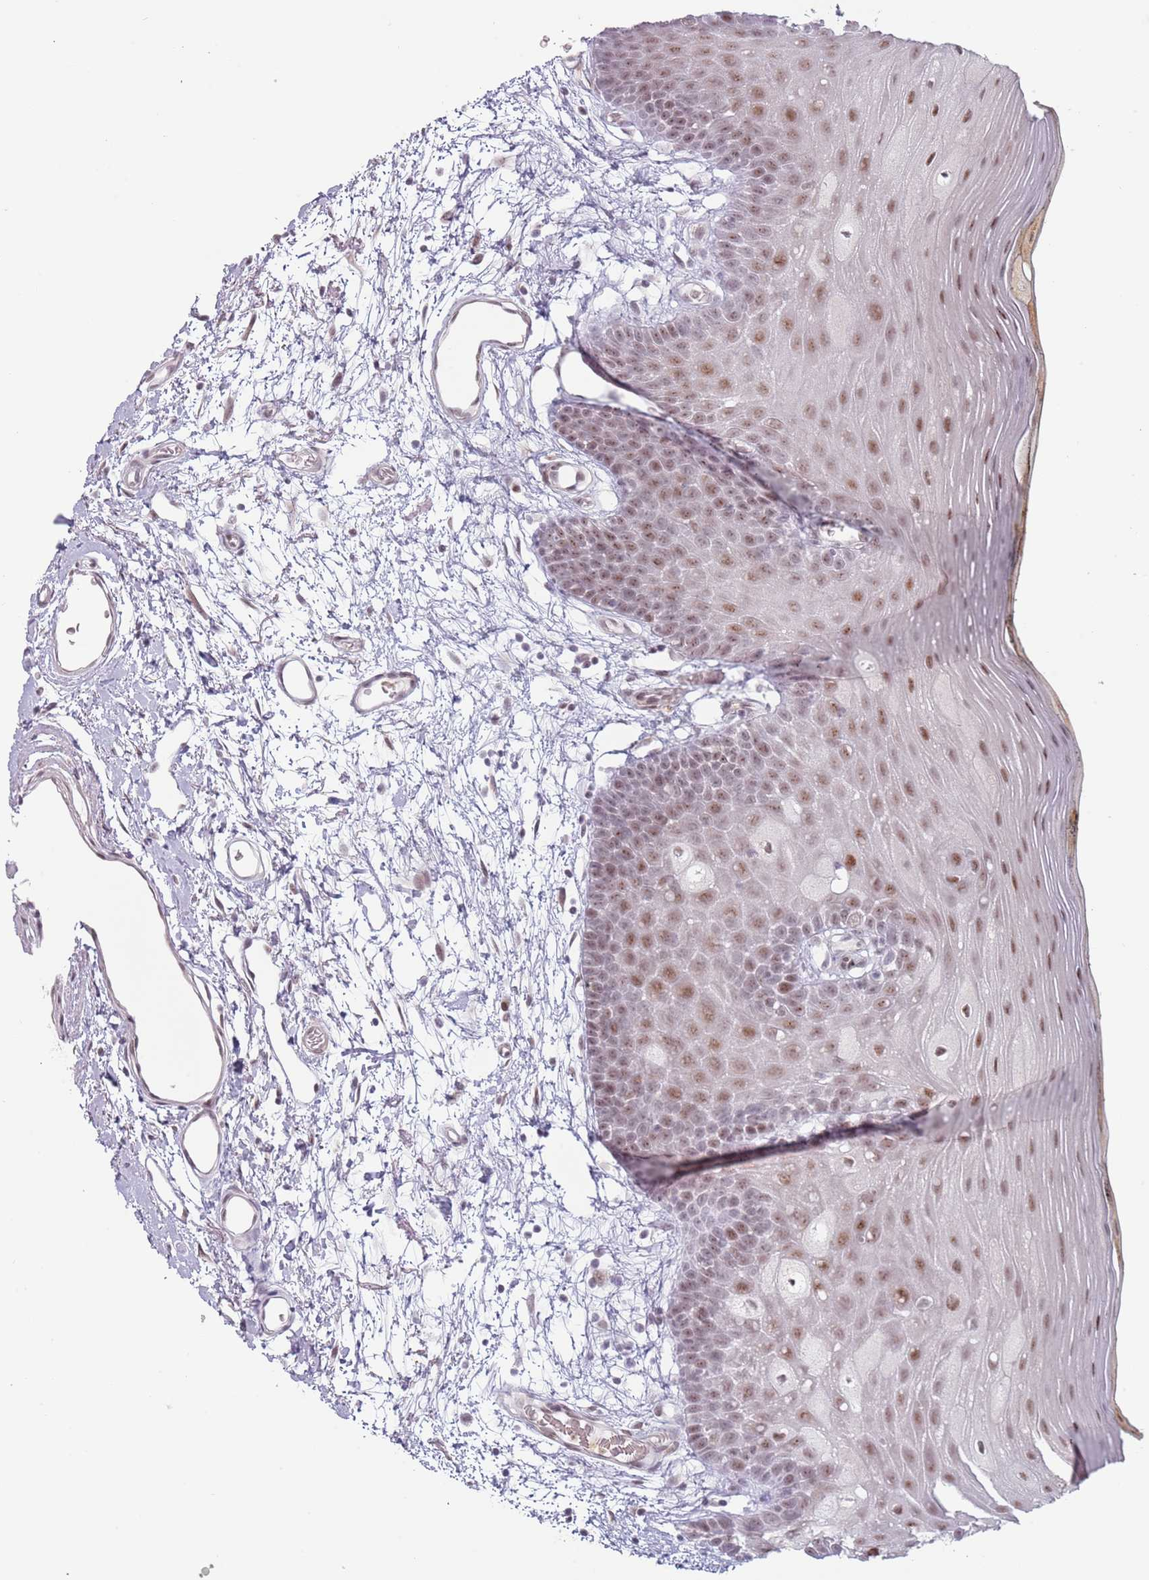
{"staining": {"intensity": "moderate", "quantity": ">75%", "location": "nuclear"}, "tissue": "oral mucosa", "cell_type": "Squamous epithelial cells", "image_type": "normal", "snomed": [{"axis": "morphology", "description": "Normal tissue, NOS"}, {"axis": "topography", "description": "Oral tissue"}, {"axis": "topography", "description": "Tounge, NOS"}], "caption": "Brown immunohistochemical staining in normal human oral mucosa displays moderate nuclear staining in about >75% of squamous epithelial cells. The protein of interest is shown in brown color, while the nuclei are stained blue.", "gene": "REXO4", "patient": {"sex": "female", "age": 81}}